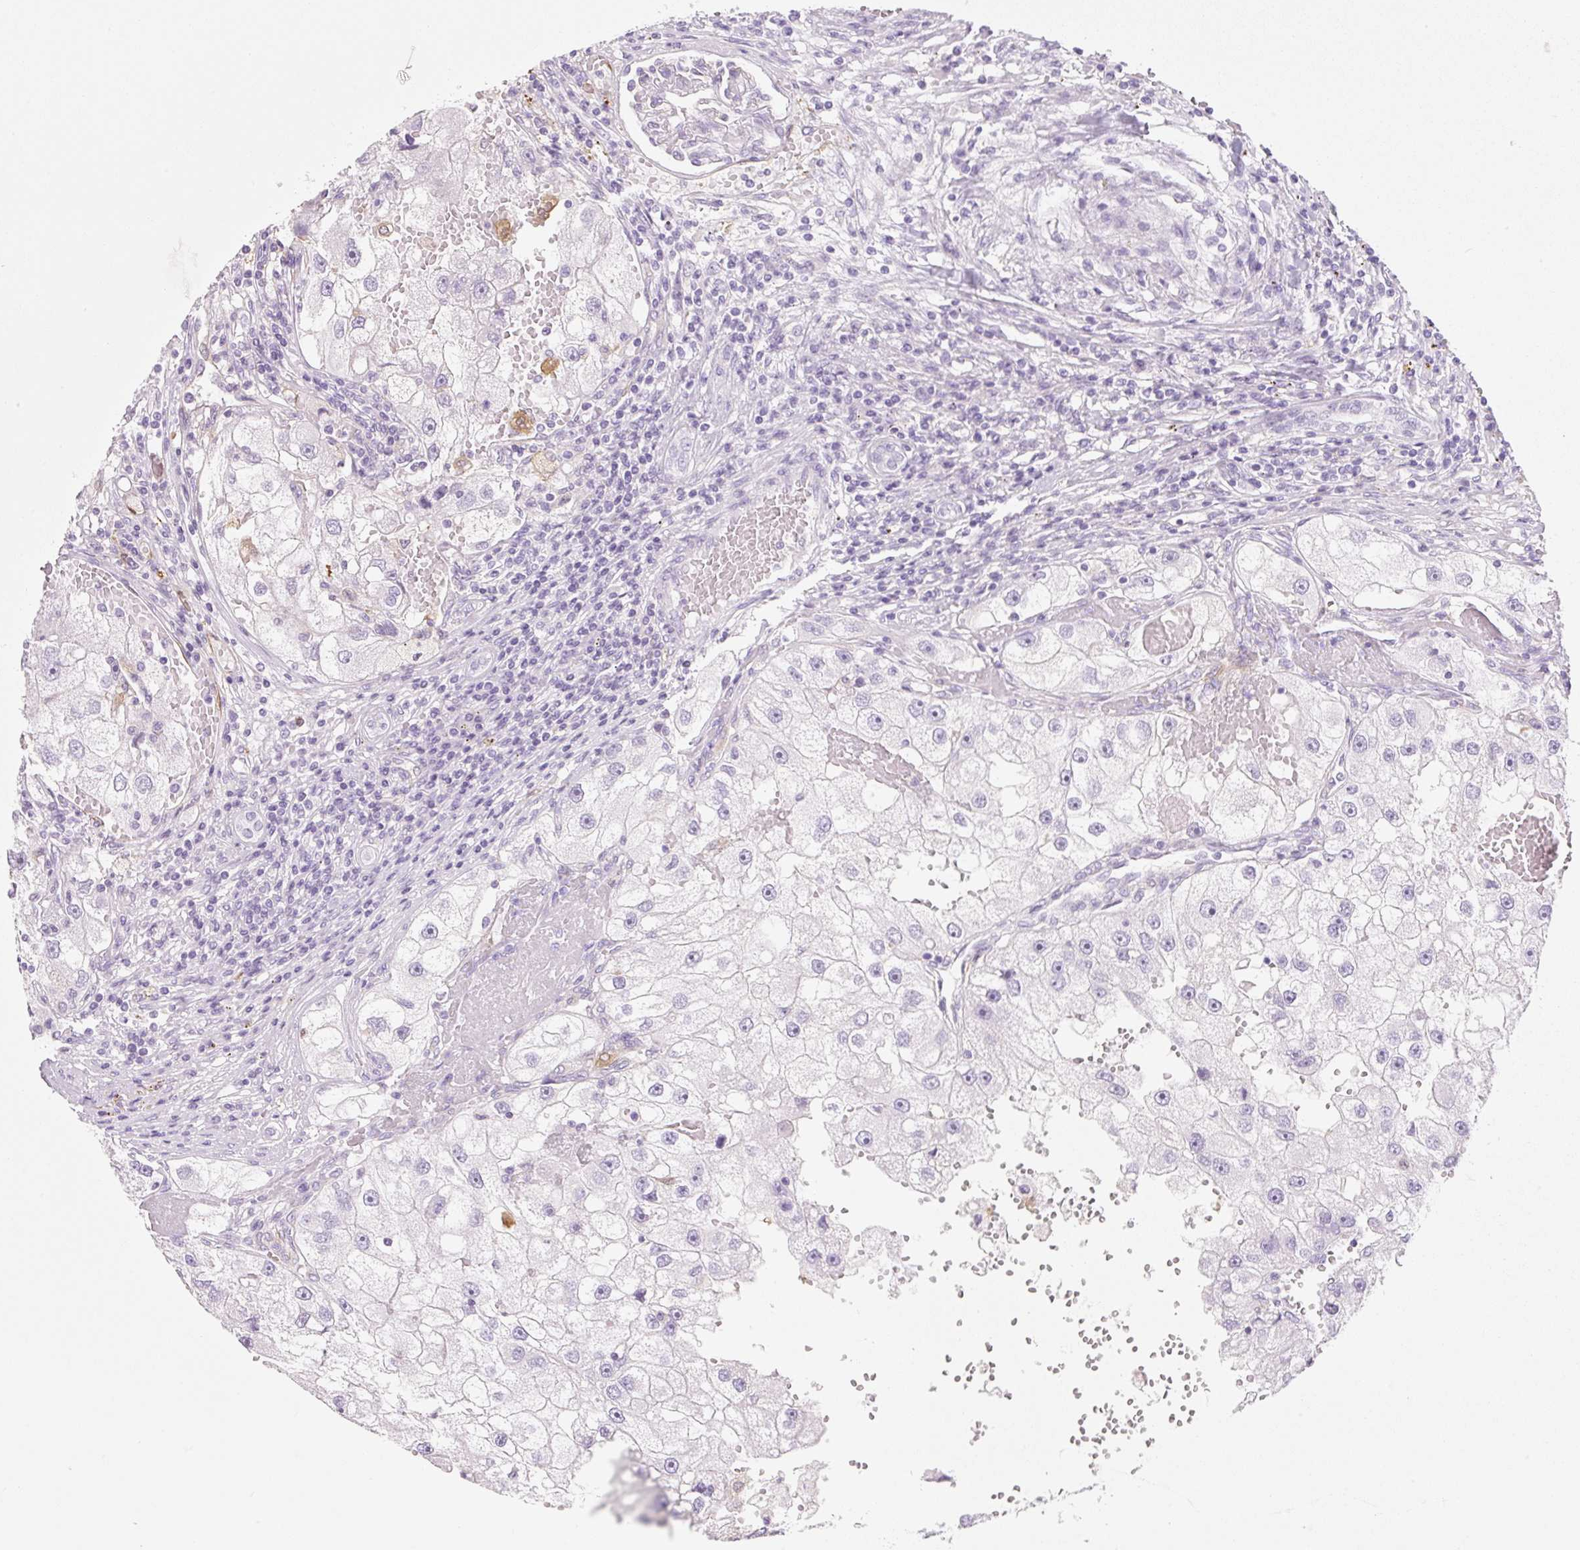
{"staining": {"intensity": "negative", "quantity": "none", "location": "none"}, "tissue": "renal cancer", "cell_type": "Tumor cells", "image_type": "cancer", "snomed": [{"axis": "morphology", "description": "Adenocarcinoma, NOS"}, {"axis": "topography", "description": "Kidney"}], "caption": "Immunohistochemical staining of renal cancer exhibits no significant positivity in tumor cells. The staining was performed using DAB (3,3'-diaminobenzidine) to visualize the protein expression in brown, while the nuclei were stained in blue with hematoxylin (Magnification: 20x).", "gene": "FABP5", "patient": {"sex": "male", "age": 63}}